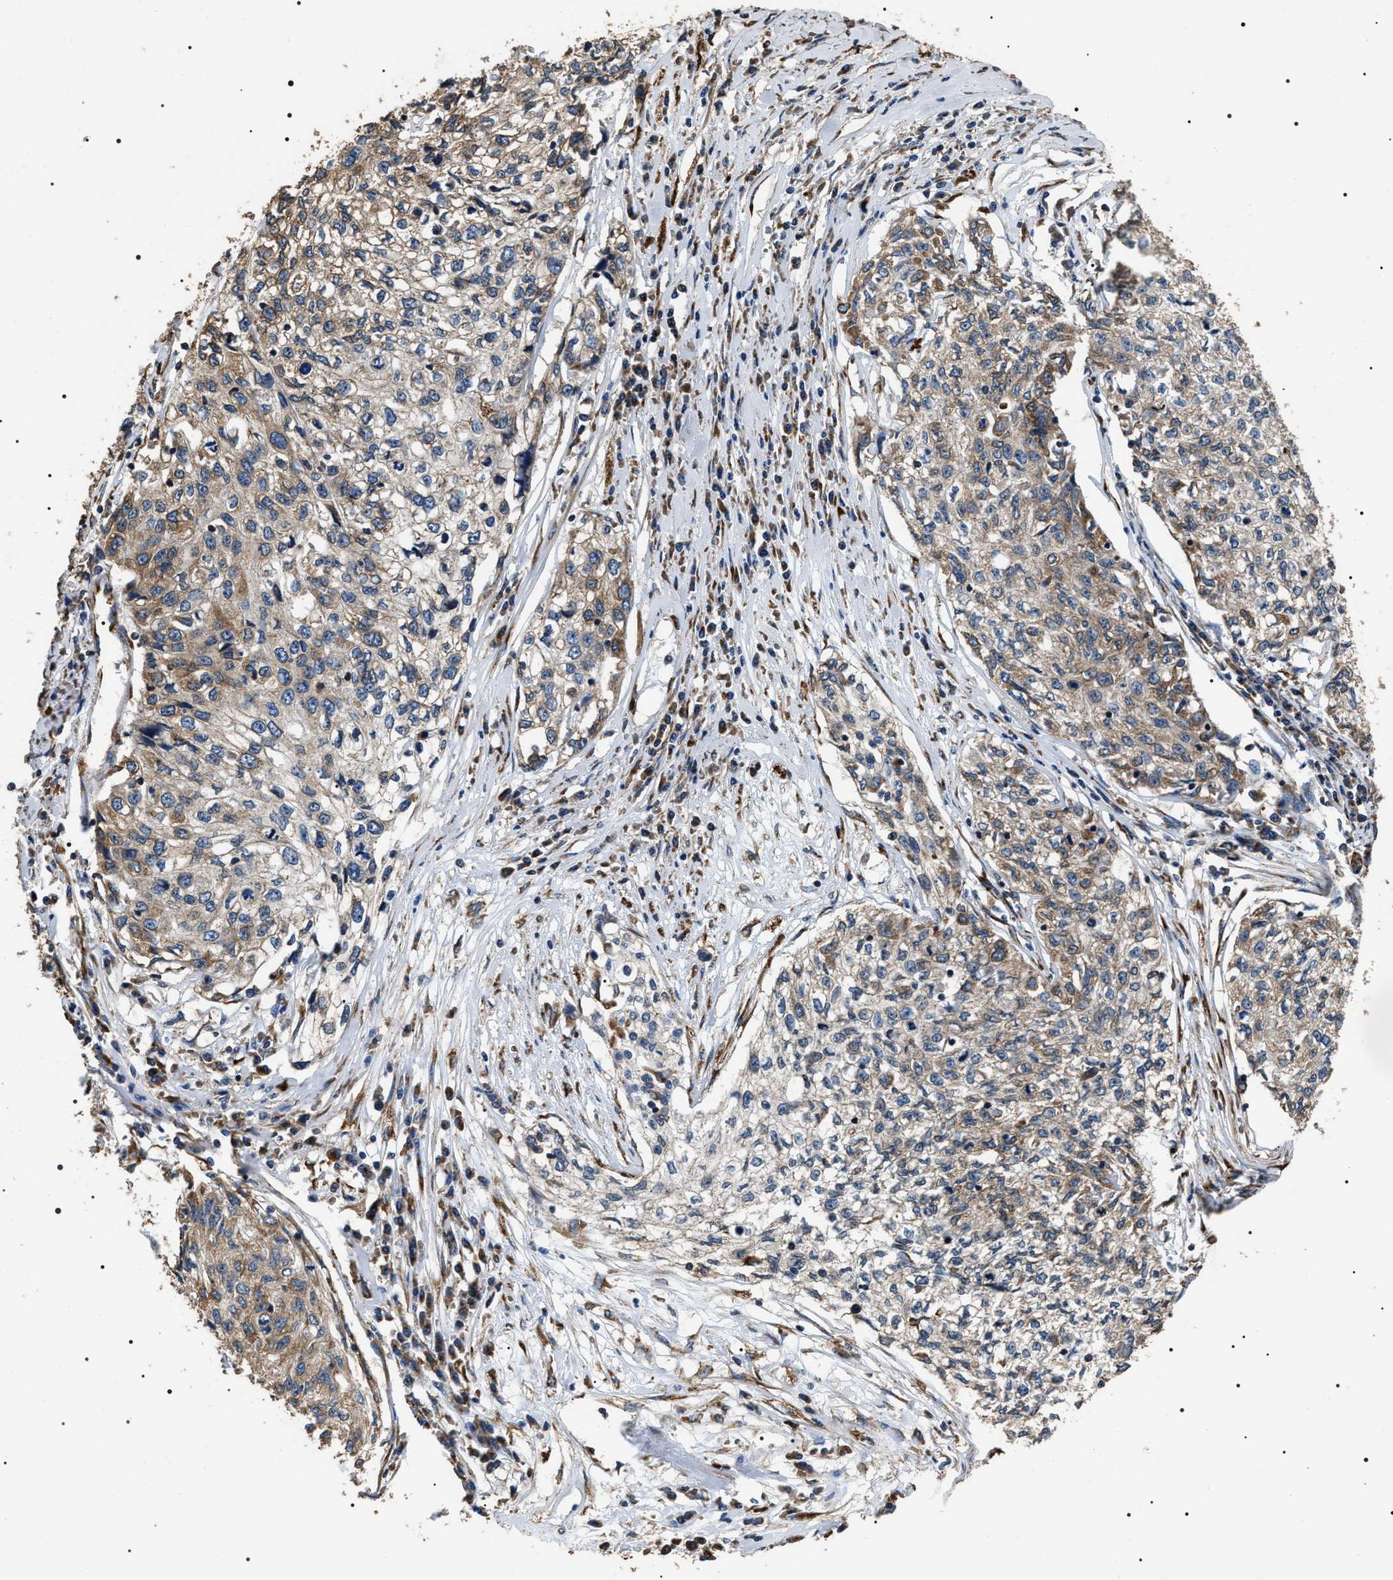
{"staining": {"intensity": "weak", "quantity": ">75%", "location": "cytoplasmic/membranous"}, "tissue": "cervical cancer", "cell_type": "Tumor cells", "image_type": "cancer", "snomed": [{"axis": "morphology", "description": "Squamous cell carcinoma, NOS"}, {"axis": "topography", "description": "Cervix"}], "caption": "A brown stain labels weak cytoplasmic/membranous positivity of a protein in squamous cell carcinoma (cervical) tumor cells.", "gene": "KTN1", "patient": {"sex": "female", "age": 57}}